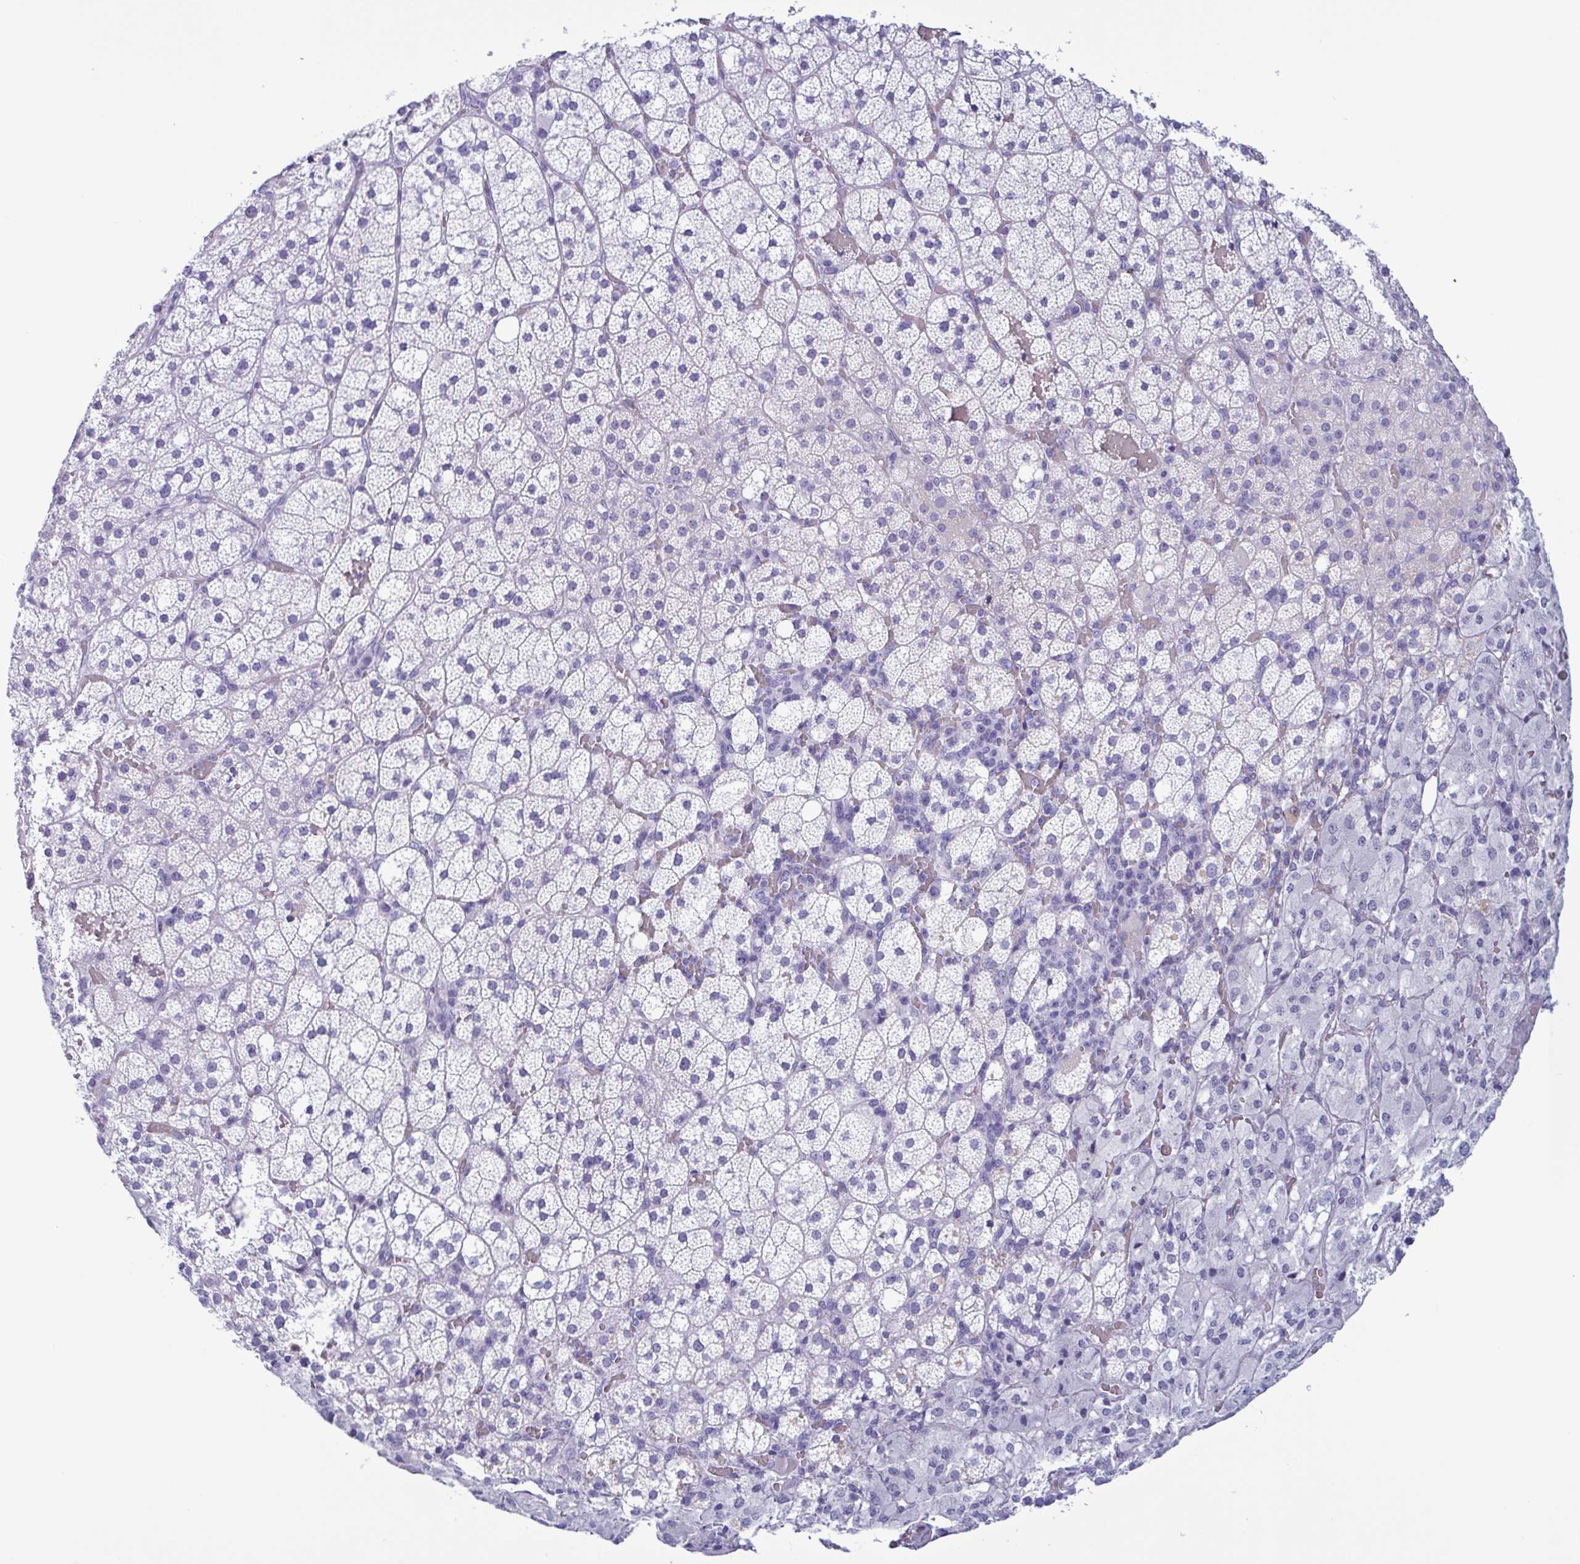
{"staining": {"intensity": "negative", "quantity": "none", "location": "none"}, "tissue": "adrenal gland", "cell_type": "Glandular cells", "image_type": "normal", "snomed": [{"axis": "morphology", "description": "Normal tissue, NOS"}, {"axis": "topography", "description": "Adrenal gland"}], "caption": "Glandular cells show no significant protein positivity in unremarkable adrenal gland. (DAB (3,3'-diaminobenzidine) immunohistochemistry (IHC) with hematoxylin counter stain).", "gene": "LTF", "patient": {"sex": "male", "age": 53}}